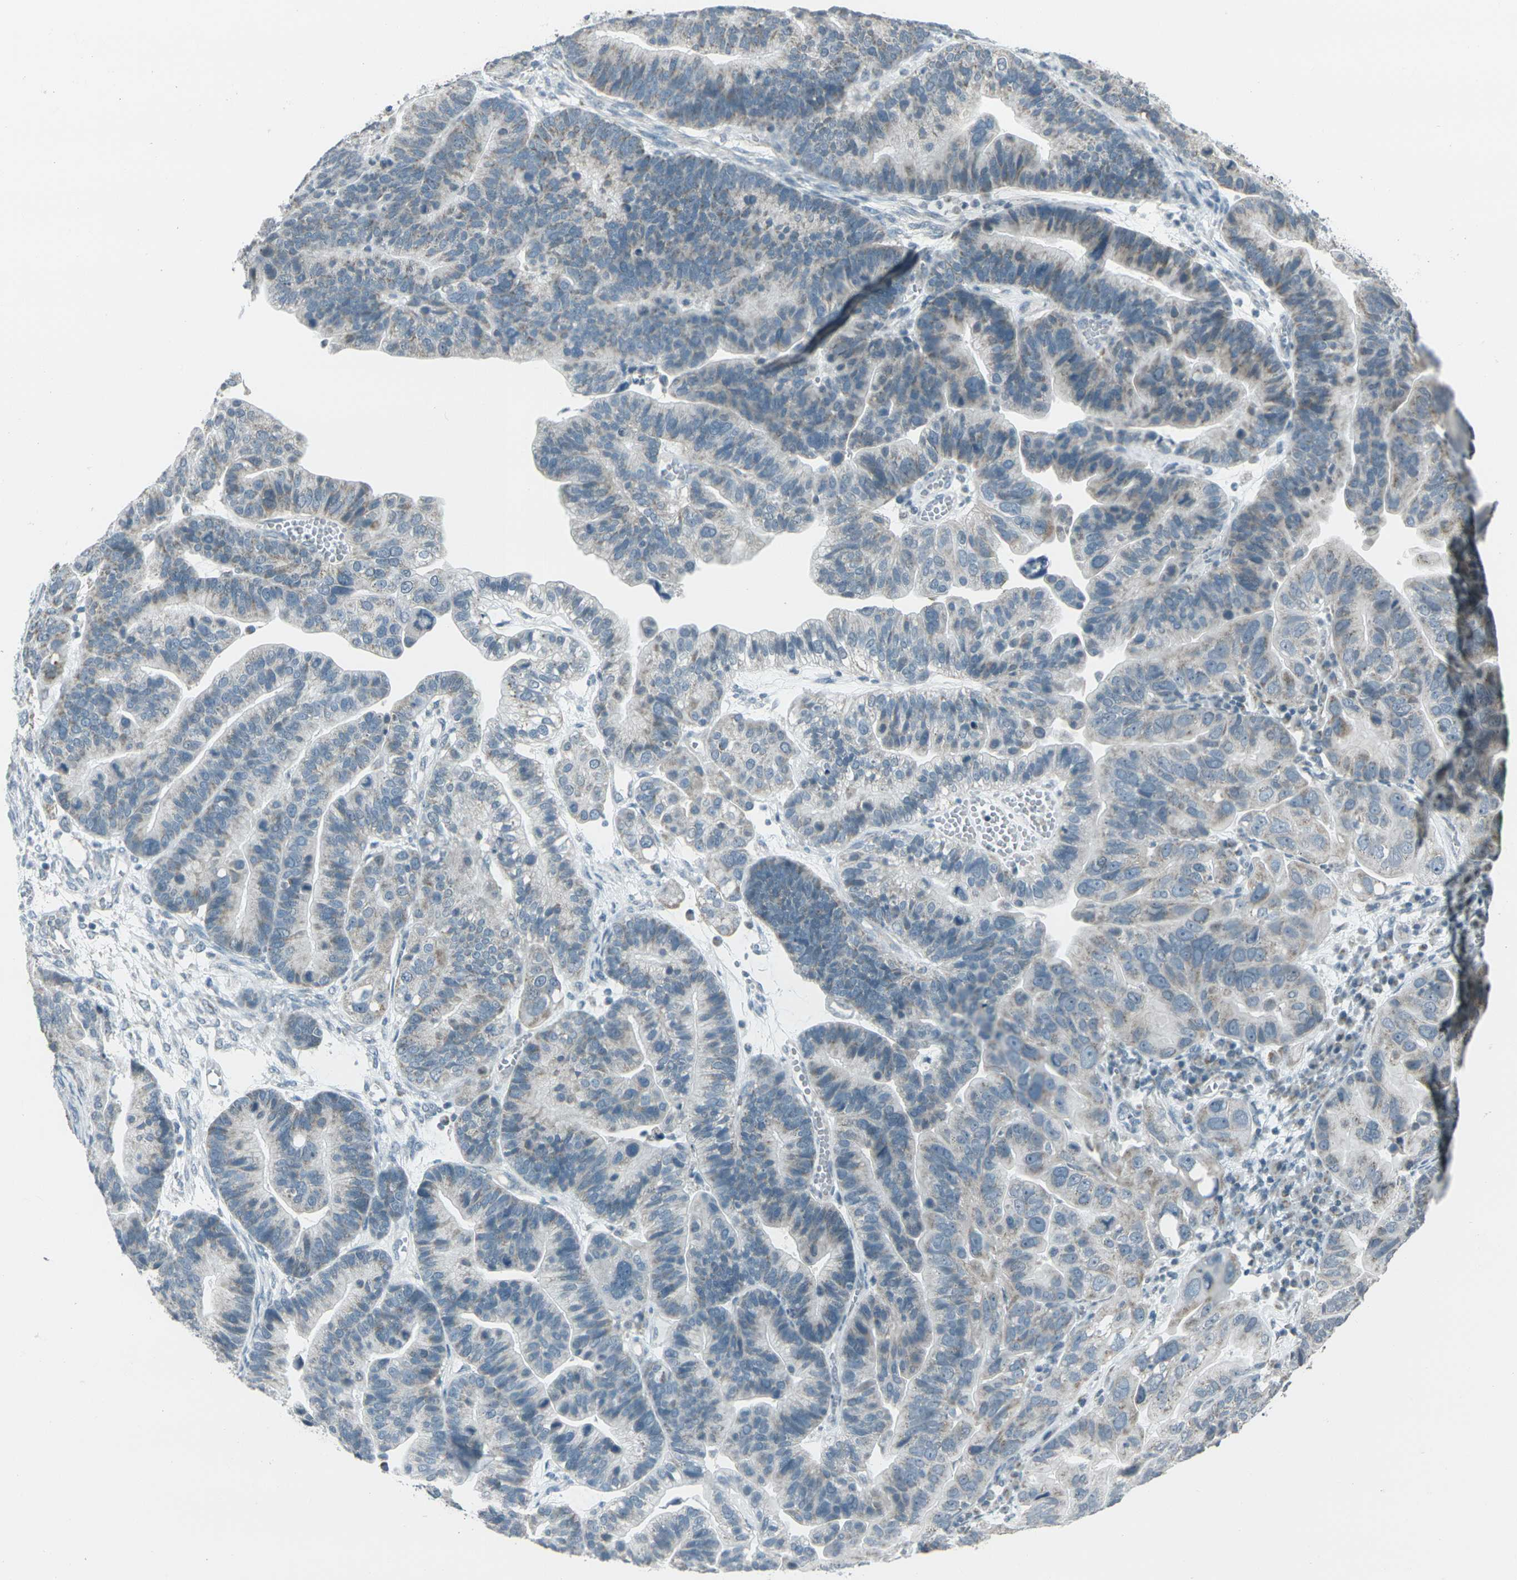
{"staining": {"intensity": "weak", "quantity": "25%-75%", "location": "cytoplasmic/membranous"}, "tissue": "ovarian cancer", "cell_type": "Tumor cells", "image_type": "cancer", "snomed": [{"axis": "morphology", "description": "Cystadenocarcinoma, serous, NOS"}, {"axis": "topography", "description": "Ovary"}], "caption": "Weak cytoplasmic/membranous staining is present in about 25%-75% of tumor cells in serous cystadenocarcinoma (ovarian). (Stains: DAB (3,3'-diaminobenzidine) in brown, nuclei in blue, Microscopy: brightfield microscopy at high magnification).", "gene": "H2BC1", "patient": {"sex": "female", "age": 56}}